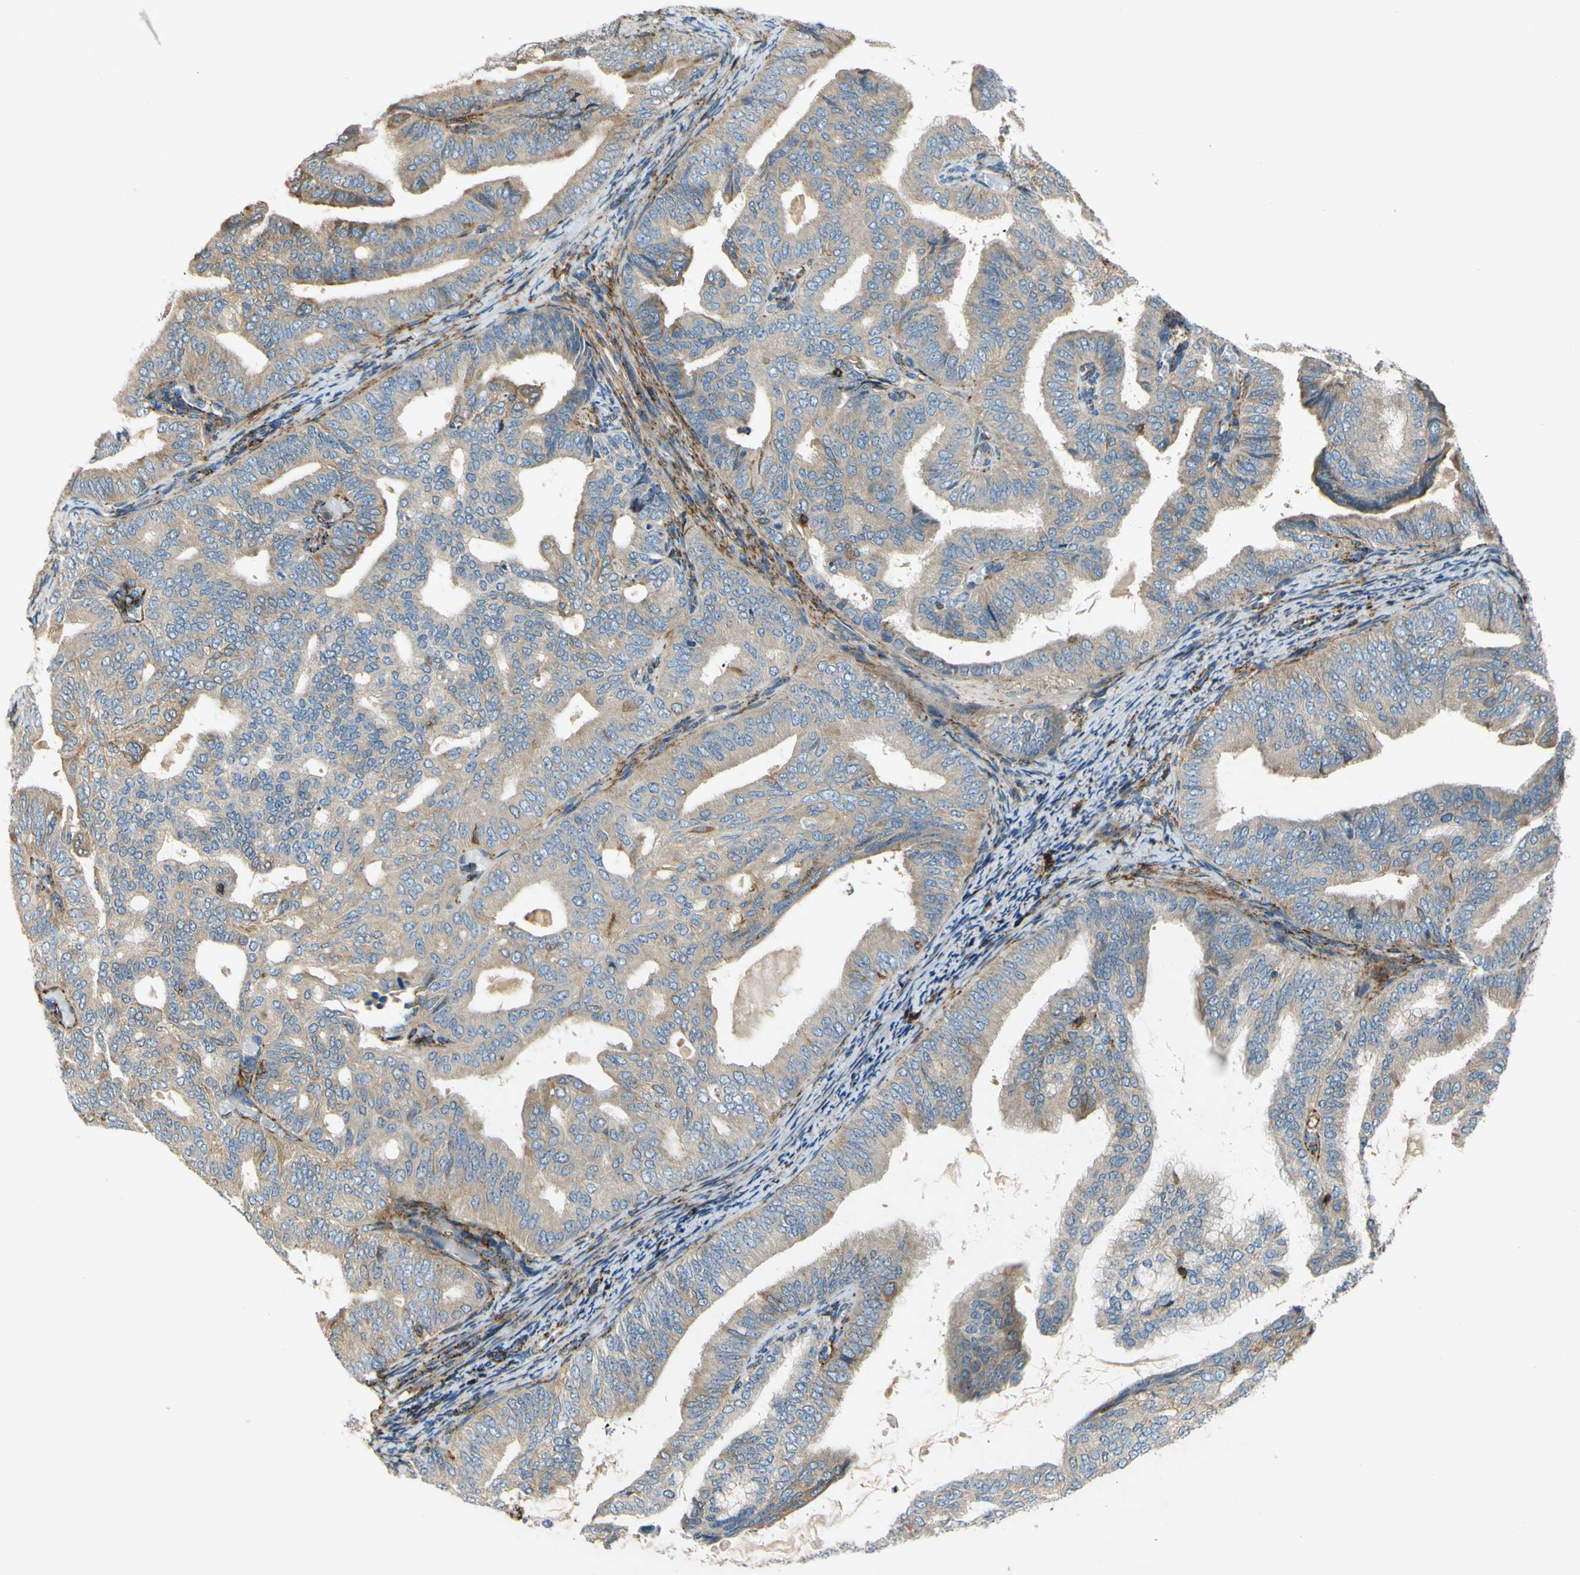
{"staining": {"intensity": "weak", "quantity": "25%-75%", "location": "cytoplasmic/membranous"}, "tissue": "endometrial cancer", "cell_type": "Tumor cells", "image_type": "cancer", "snomed": [{"axis": "morphology", "description": "Adenocarcinoma, NOS"}, {"axis": "topography", "description": "Endometrium"}], "caption": "Endometrial cancer (adenocarcinoma) stained with immunohistochemistry (IHC) shows weak cytoplasmic/membranous positivity in about 25%-75% of tumor cells. The protein is stained brown, and the nuclei are stained in blue (DAB (3,3'-diaminobenzidine) IHC with brightfield microscopy, high magnification).", "gene": "POR", "patient": {"sex": "female", "age": 58}}